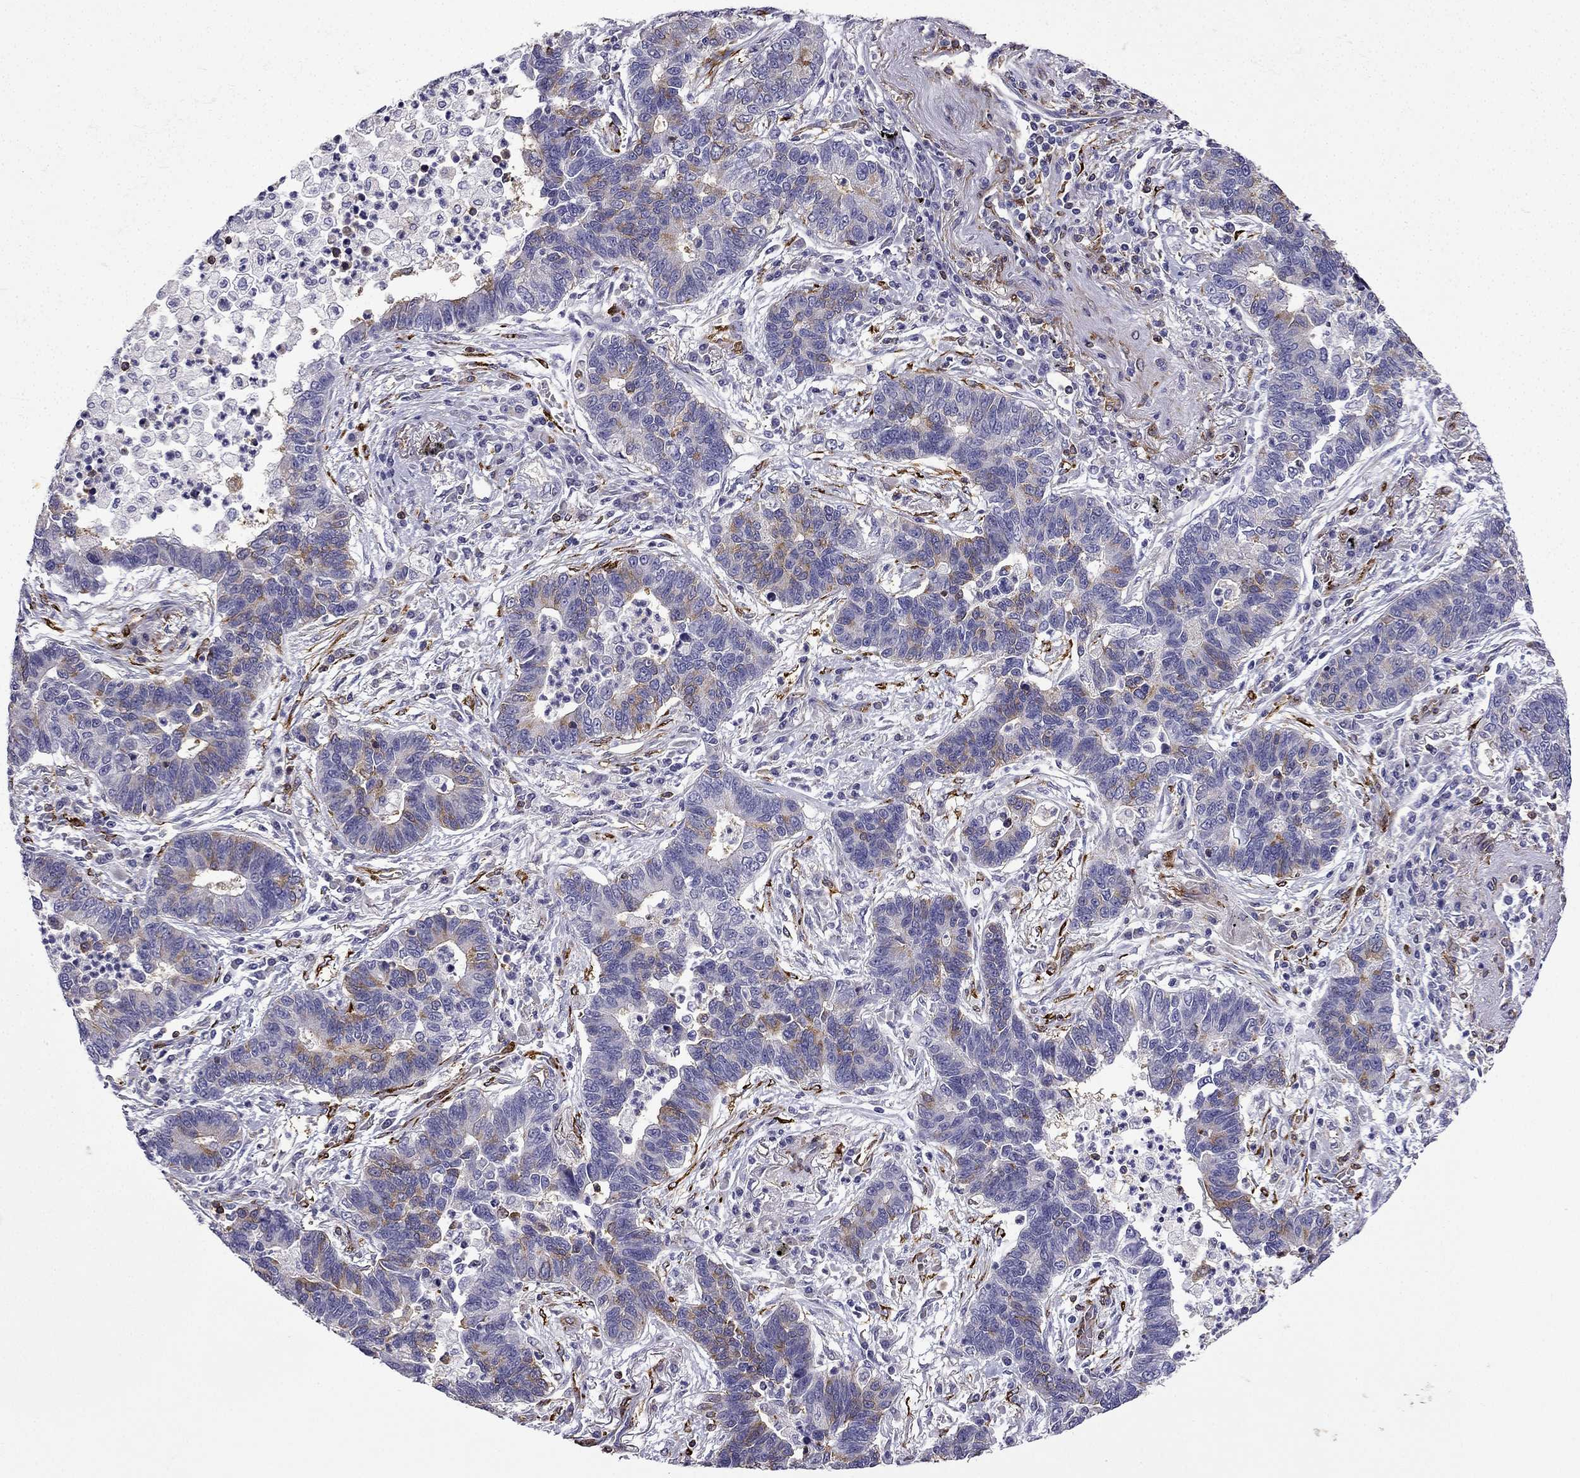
{"staining": {"intensity": "moderate", "quantity": "25%-75%", "location": "cytoplasmic/membranous"}, "tissue": "lung cancer", "cell_type": "Tumor cells", "image_type": "cancer", "snomed": [{"axis": "morphology", "description": "Adenocarcinoma, NOS"}, {"axis": "topography", "description": "Lung"}], "caption": "Tumor cells reveal medium levels of moderate cytoplasmic/membranous staining in about 25%-75% of cells in human lung adenocarcinoma. Using DAB (brown) and hematoxylin (blue) stains, captured at high magnification using brightfield microscopy.", "gene": "MAP4", "patient": {"sex": "female", "age": 57}}